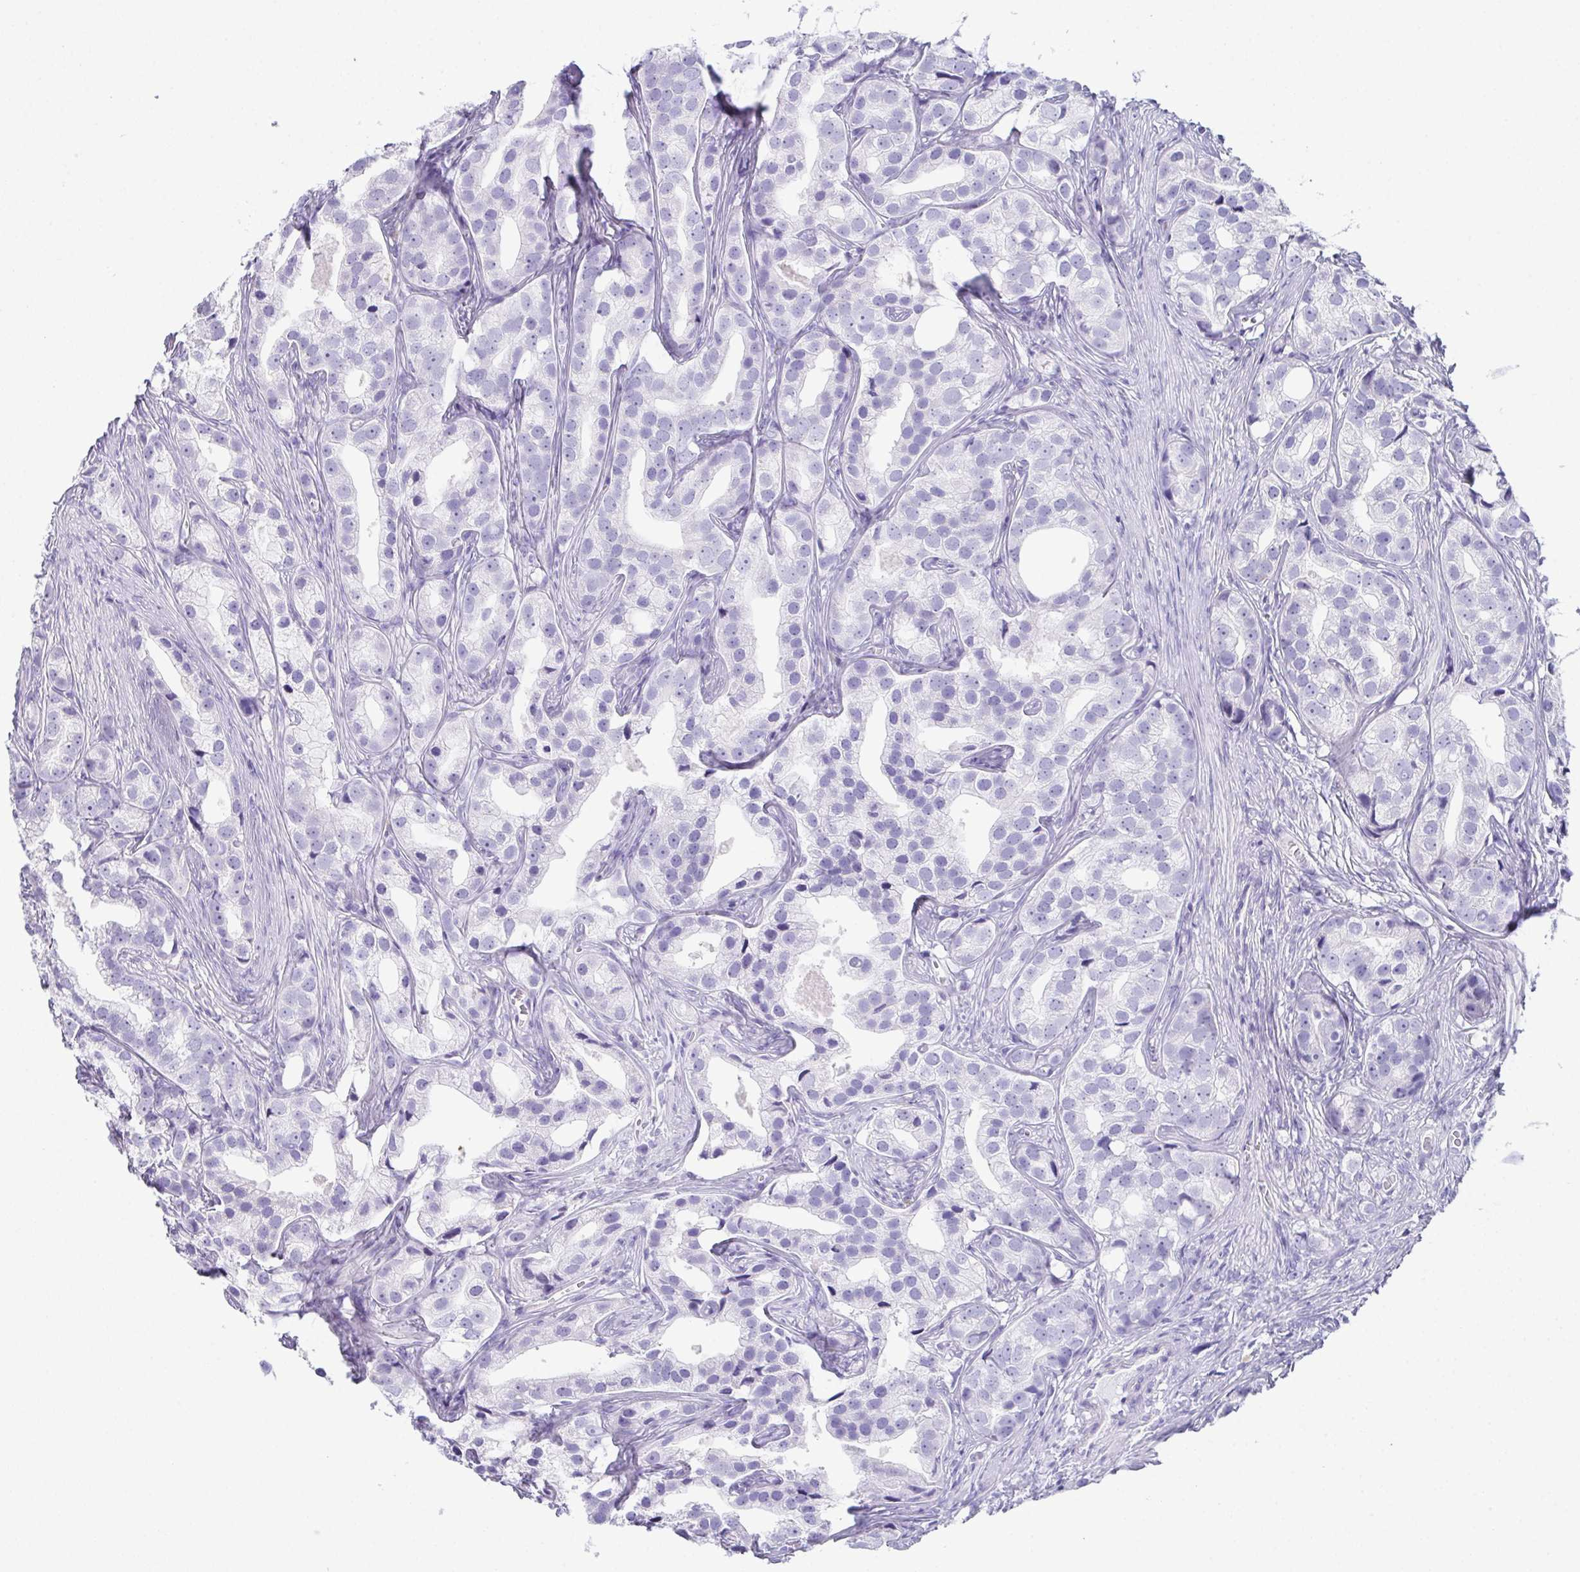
{"staining": {"intensity": "negative", "quantity": "none", "location": "none"}, "tissue": "prostate cancer", "cell_type": "Tumor cells", "image_type": "cancer", "snomed": [{"axis": "morphology", "description": "Adenocarcinoma, High grade"}, {"axis": "topography", "description": "Prostate"}], "caption": "A photomicrograph of human prostate cancer (adenocarcinoma (high-grade)) is negative for staining in tumor cells.", "gene": "TEX19", "patient": {"sex": "male", "age": 75}}